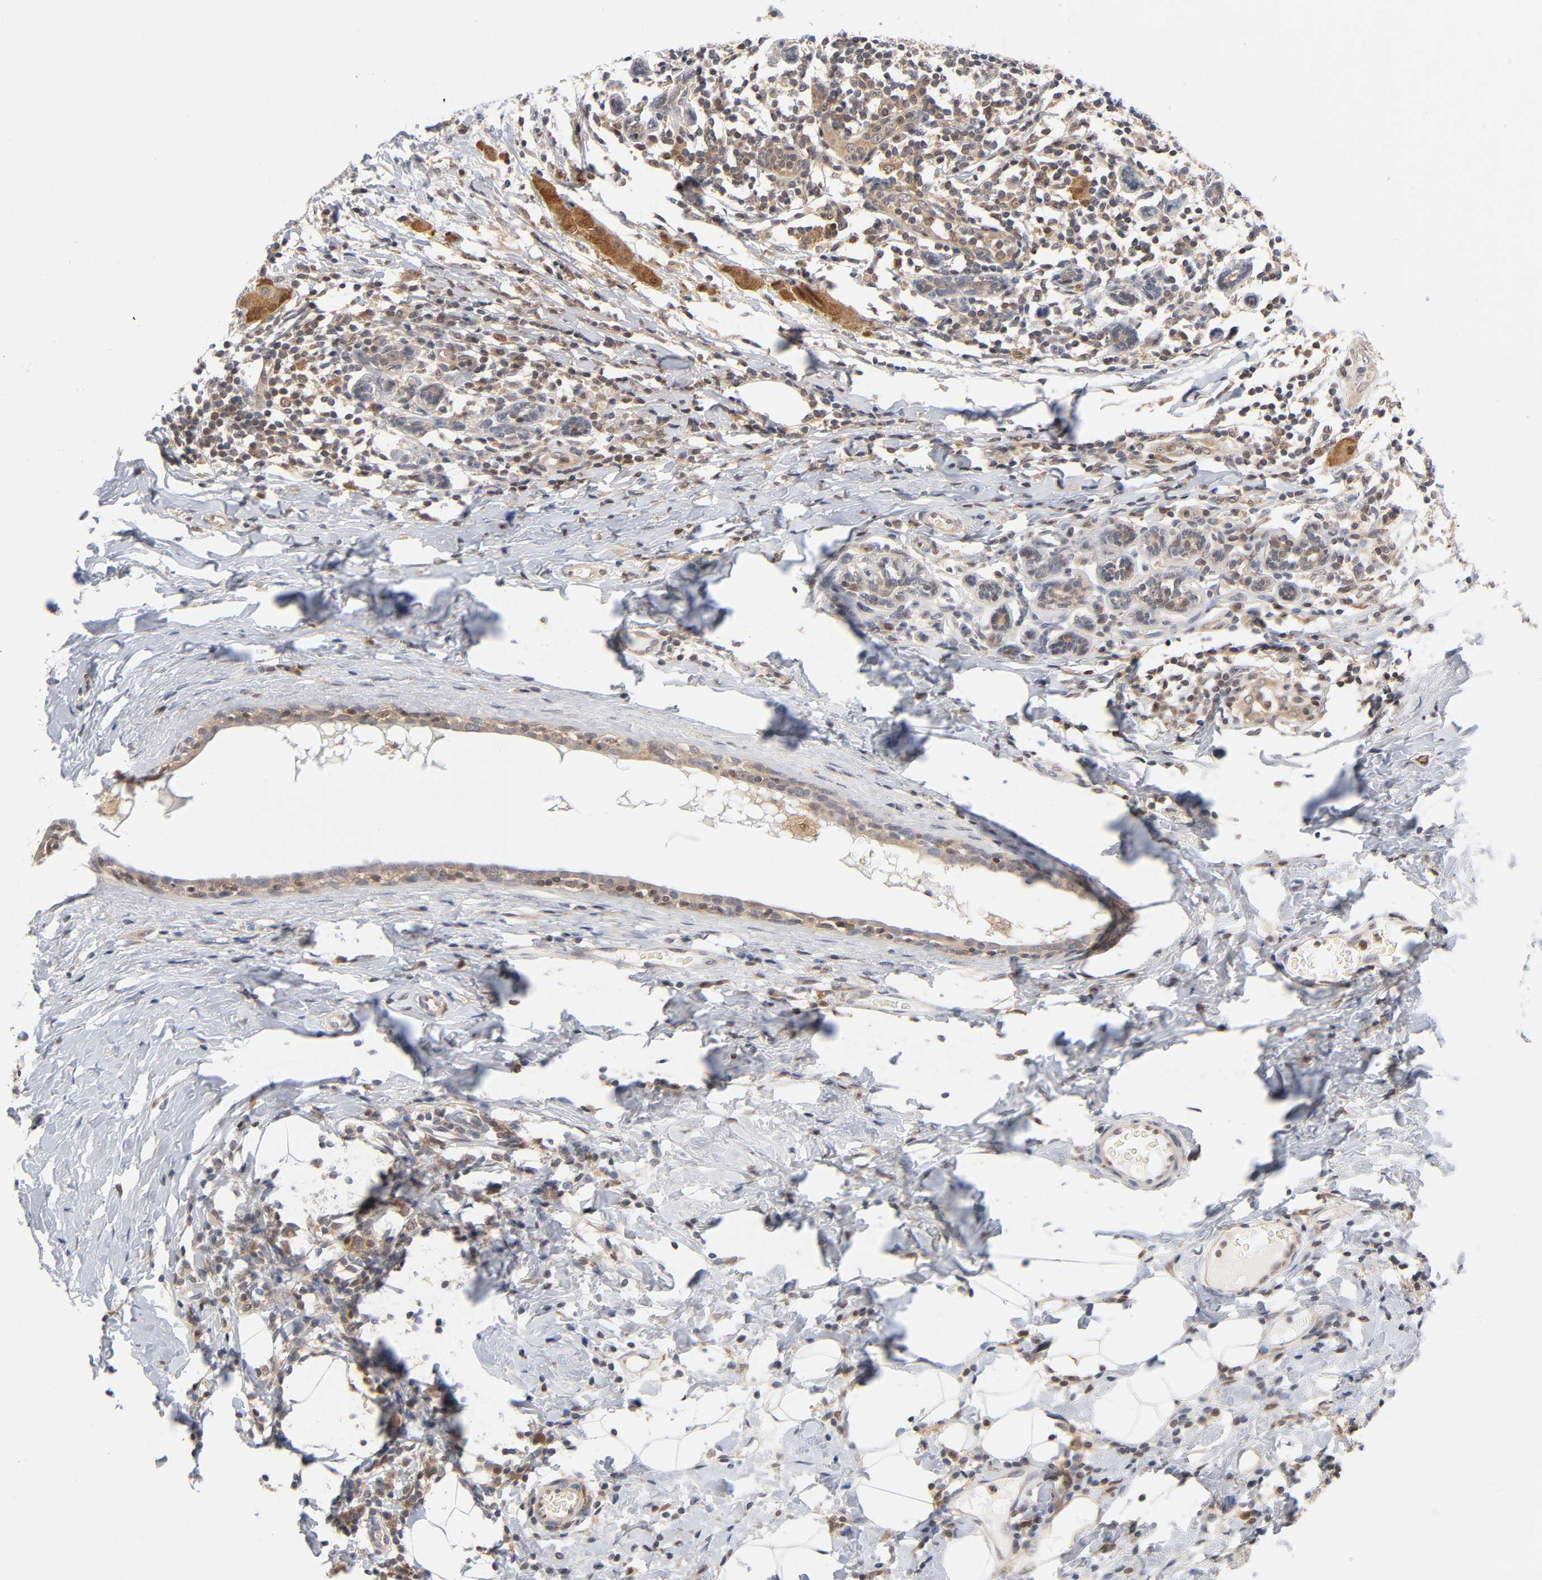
{"staining": {"intensity": "moderate", "quantity": ">75%", "location": "cytoplasmic/membranous"}, "tissue": "breast cancer", "cell_type": "Tumor cells", "image_type": "cancer", "snomed": [{"axis": "morphology", "description": "Duct carcinoma"}, {"axis": "topography", "description": "Breast"}], "caption": "High-magnification brightfield microscopy of intraductal carcinoma (breast) stained with DAB (brown) and counterstained with hematoxylin (blue). tumor cells exhibit moderate cytoplasmic/membranous positivity is present in approximately>75% of cells. The protein is stained brown, and the nuclei are stained in blue (DAB IHC with brightfield microscopy, high magnification).", "gene": "DFFB", "patient": {"sex": "female", "age": 40}}